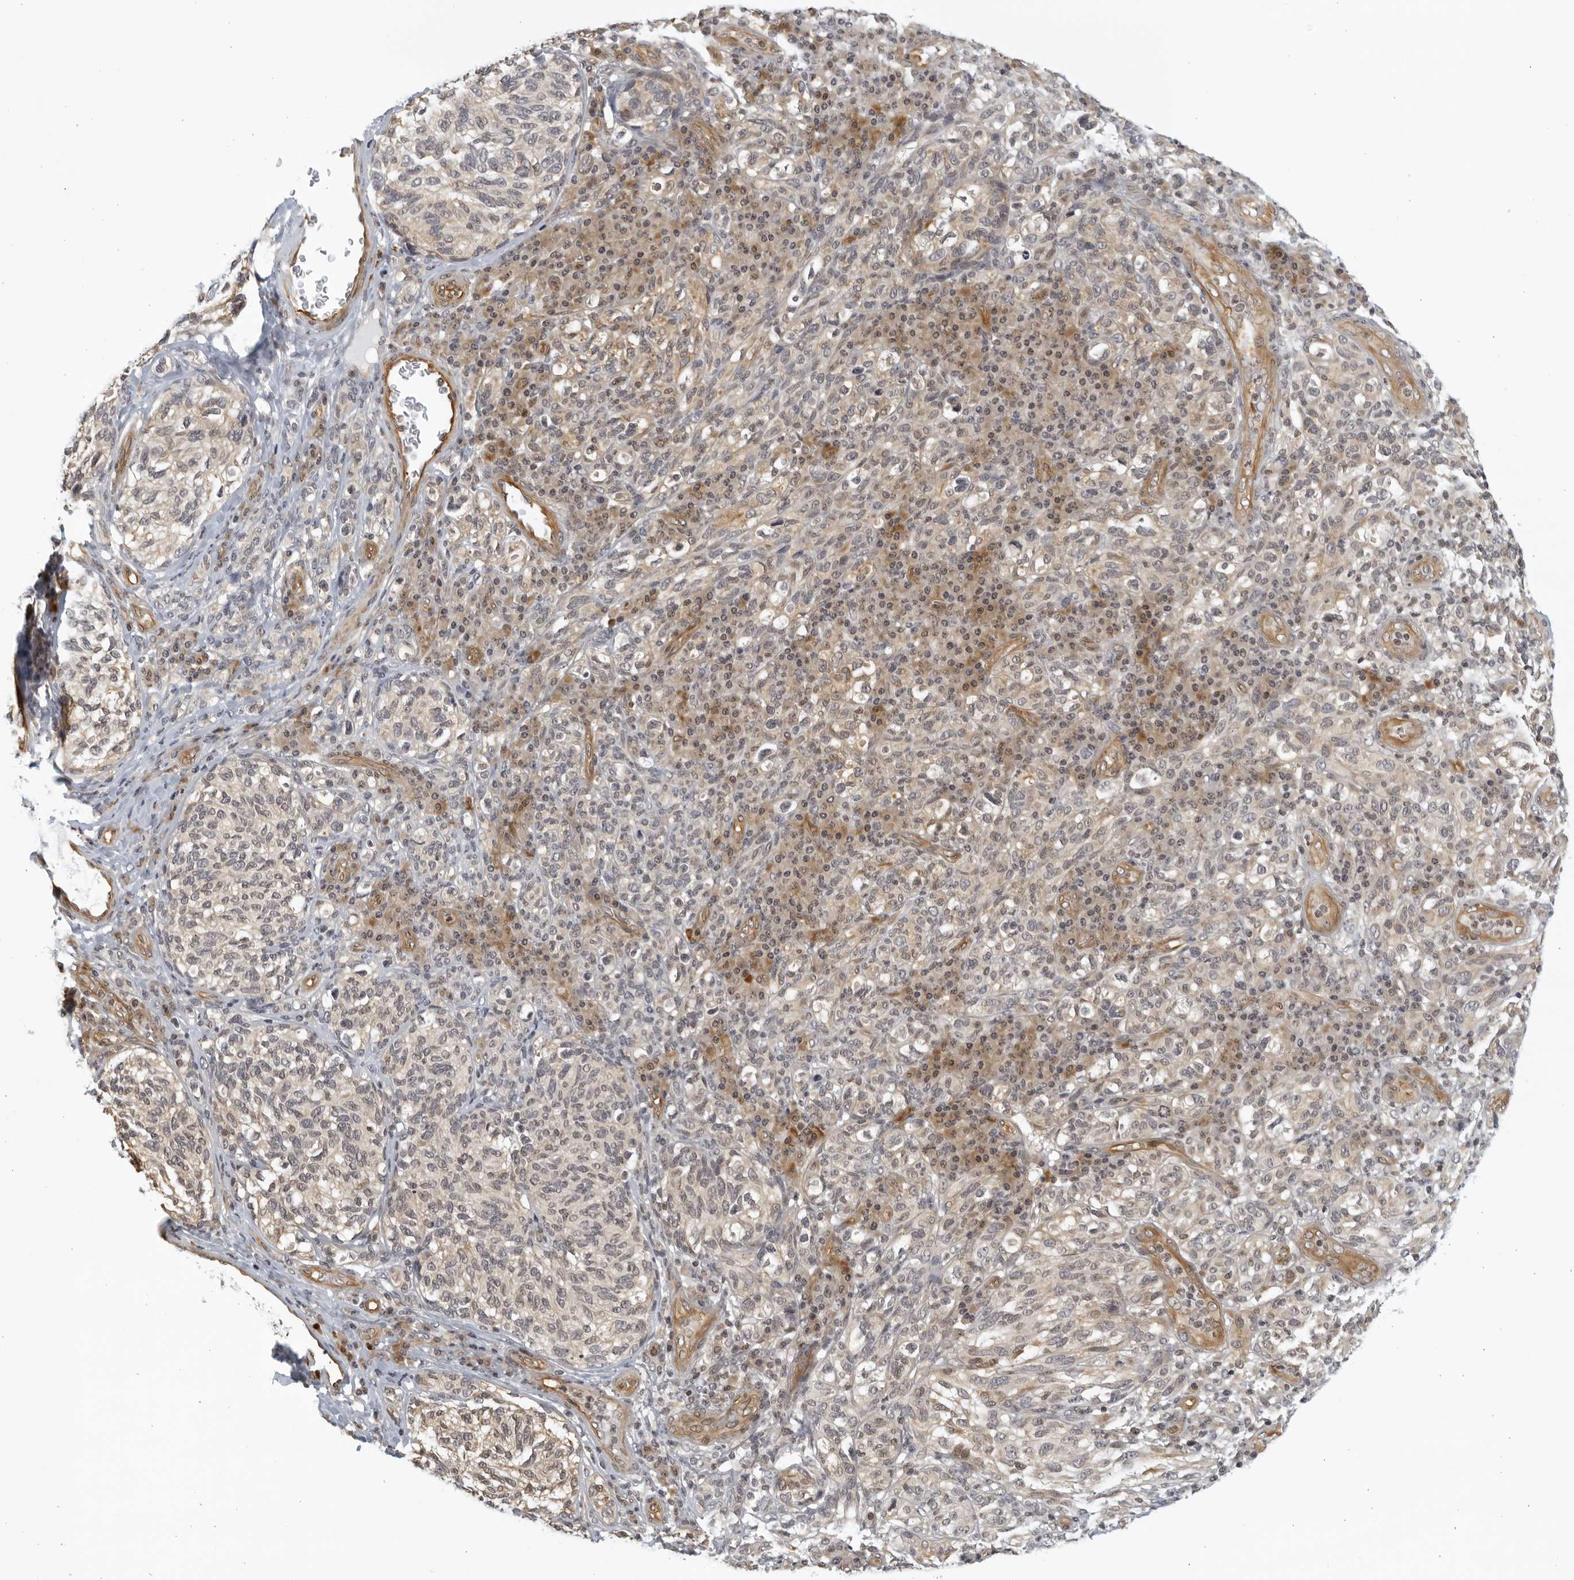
{"staining": {"intensity": "weak", "quantity": "25%-75%", "location": "cytoplasmic/membranous"}, "tissue": "melanoma", "cell_type": "Tumor cells", "image_type": "cancer", "snomed": [{"axis": "morphology", "description": "Malignant melanoma, NOS"}, {"axis": "topography", "description": "Skin"}], "caption": "Protein expression by immunohistochemistry (IHC) reveals weak cytoplasmic/membranous staining in approximately 25%-75% of tumor cells in melanoma.", "gene": "SERTAD4", "patient": {"sex": "female", "age": 73}}